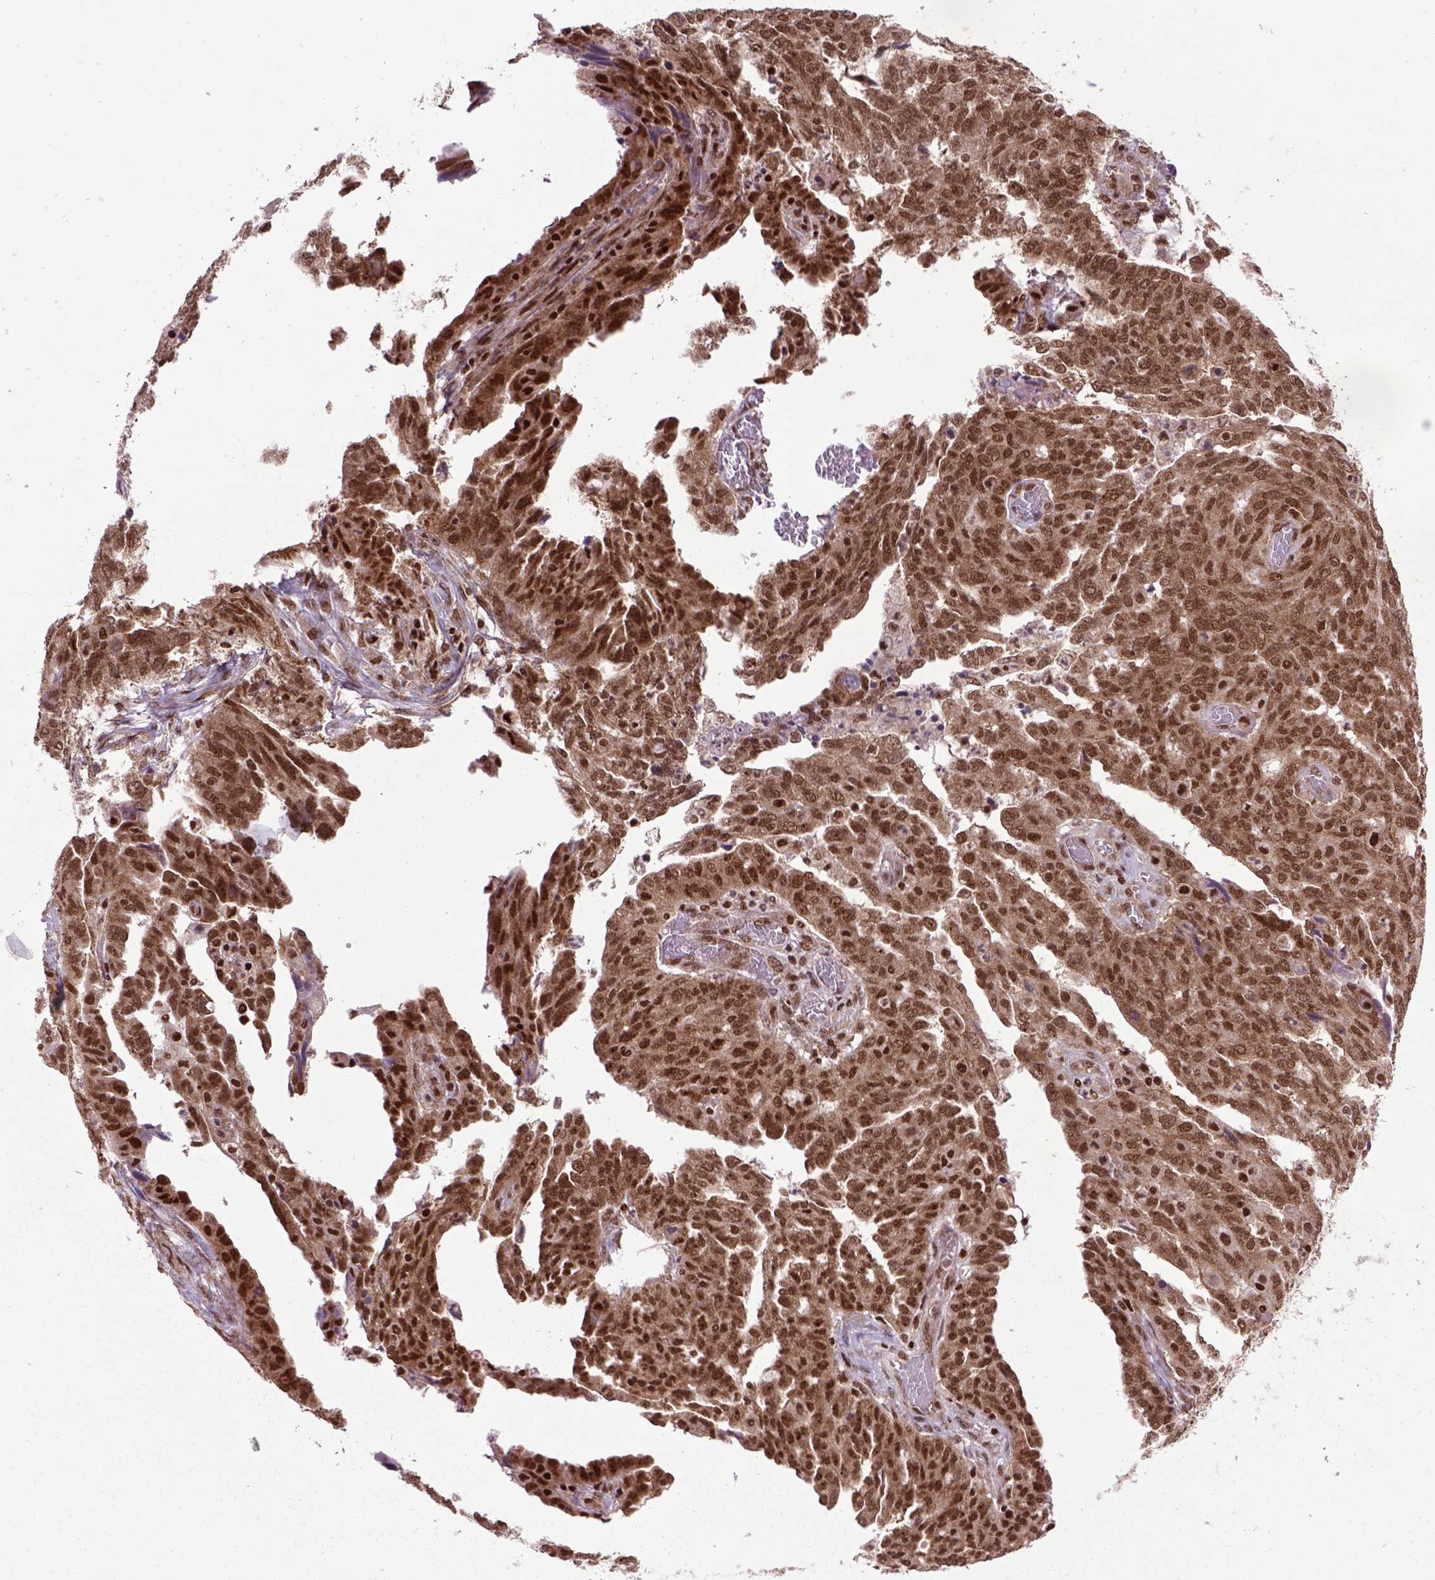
{"staining": {"intensity": "strong", "quantity": ">75%", "location": "cytoplasmic/membranous,nuclear"}, "tissue": "ovarian cancer", "cell_type": "Tumor cells", "image_type": "cancer", "snomed": [{"axis": "morphology", "description": "Cystadenocarcinoma, serous, NOS"}, {"axis": "topography", "description": "Ovary"}], "caption": "A micrograph of ovarian cancer (serous cystadenocarcinoma) stained for a protein displays strong cytoplasmic/membranous and nuclear brown staining in tumor cells.", "gene": "CELF1", "patient": {"sex": "female", "age": 67}}